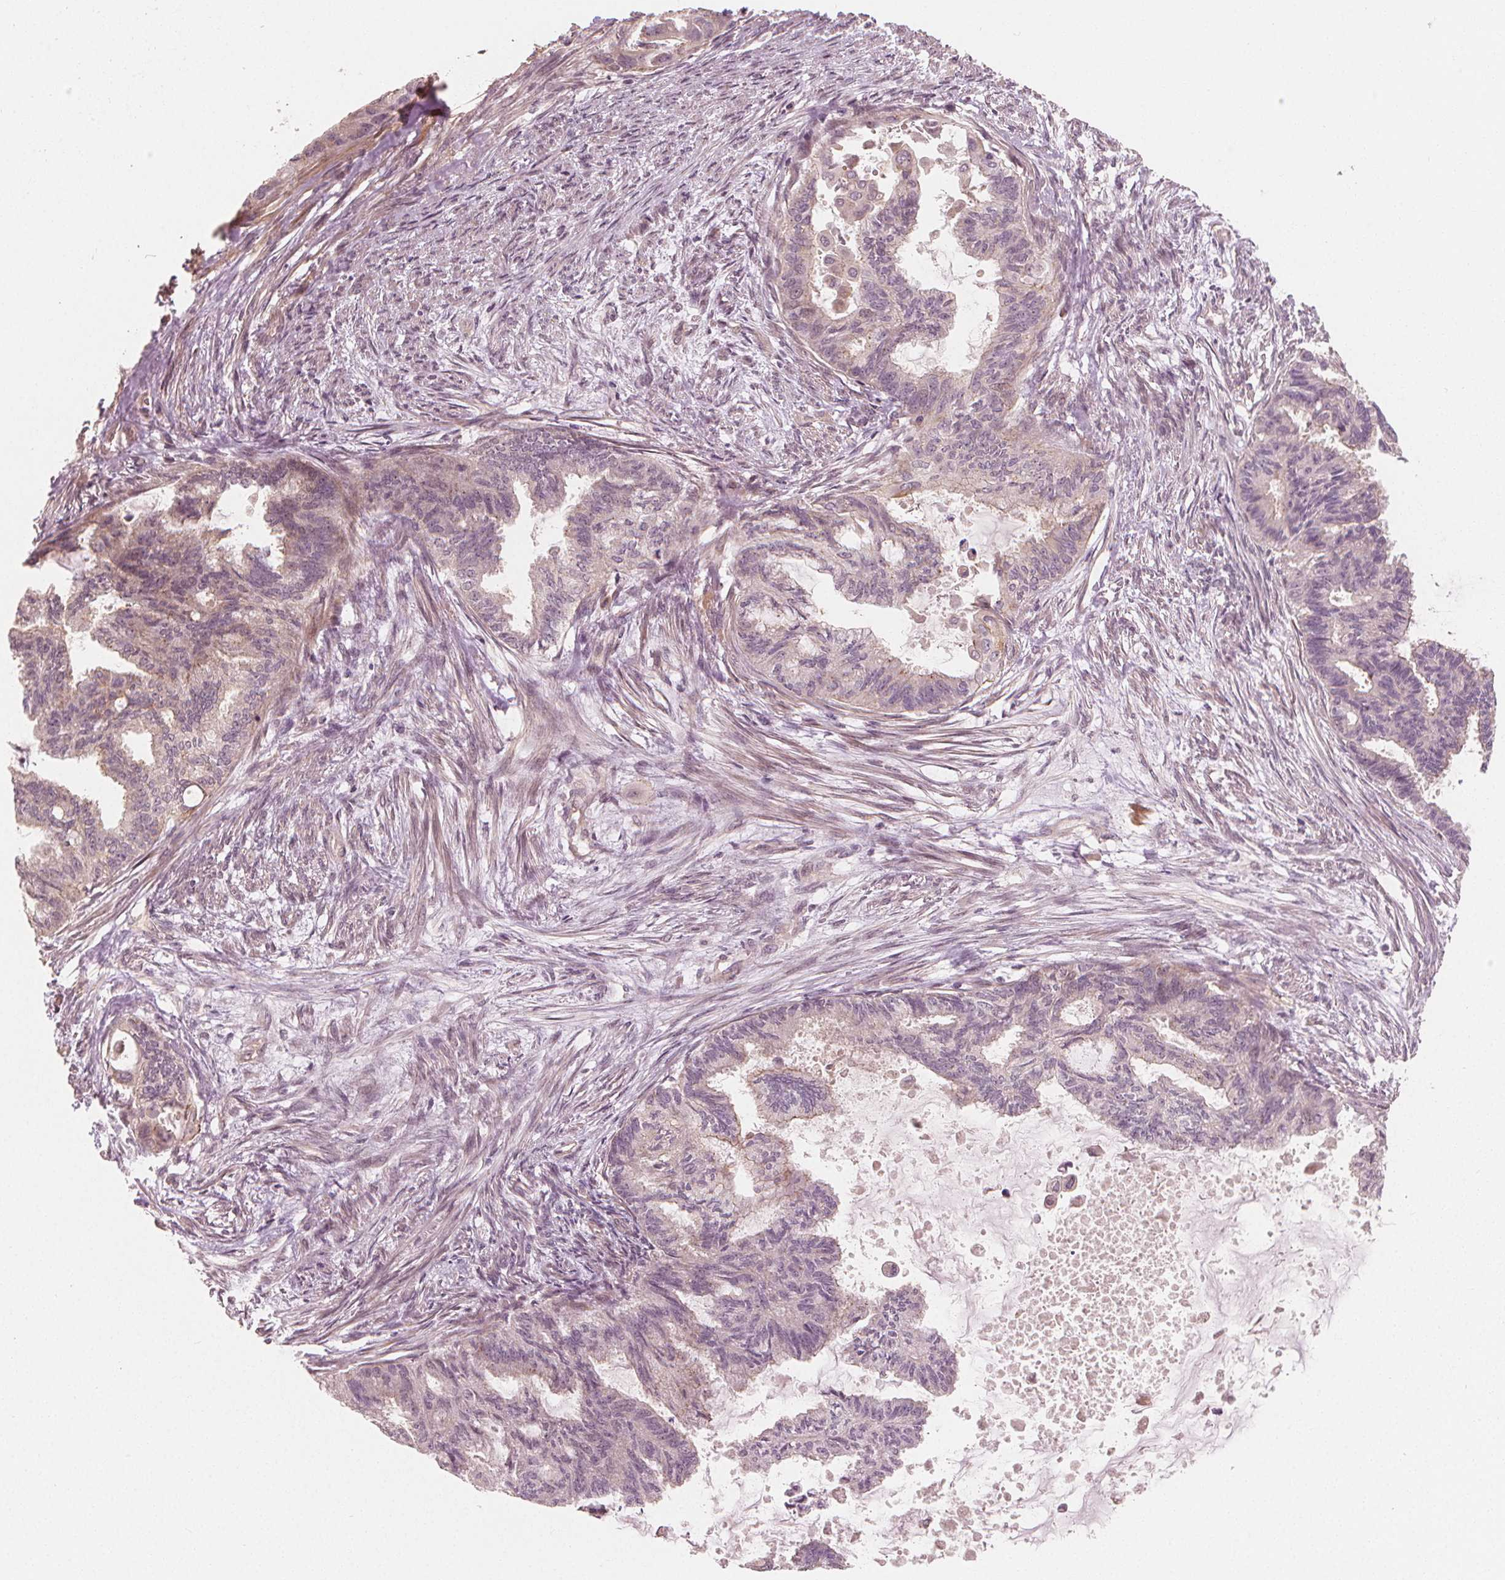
{"staining": {"intensity": "negative", "quantity": "none", "location": "none"}, "tissue": "endometrial cancer", "cell_type": "Tumor cells", "image_type": "cancer", "snomed": [{"axis": "morphology", "description": "Adenocarcinoma, NOS"}, {"axis": "topography", "description": "Endometrium"}], "caption": "A high-resolution micrograph shows immunohistochemistry (IHC) staining of adenocarcinoma (endometrial), which reveals no significant staining in tumor cells. Brightfield microscopy of IHC stained with DAB (brown) and hematoxylin (blue), captured at high magnification.", "gene": "CLBA1", "patient": {"sex": "female", "age": 86}}